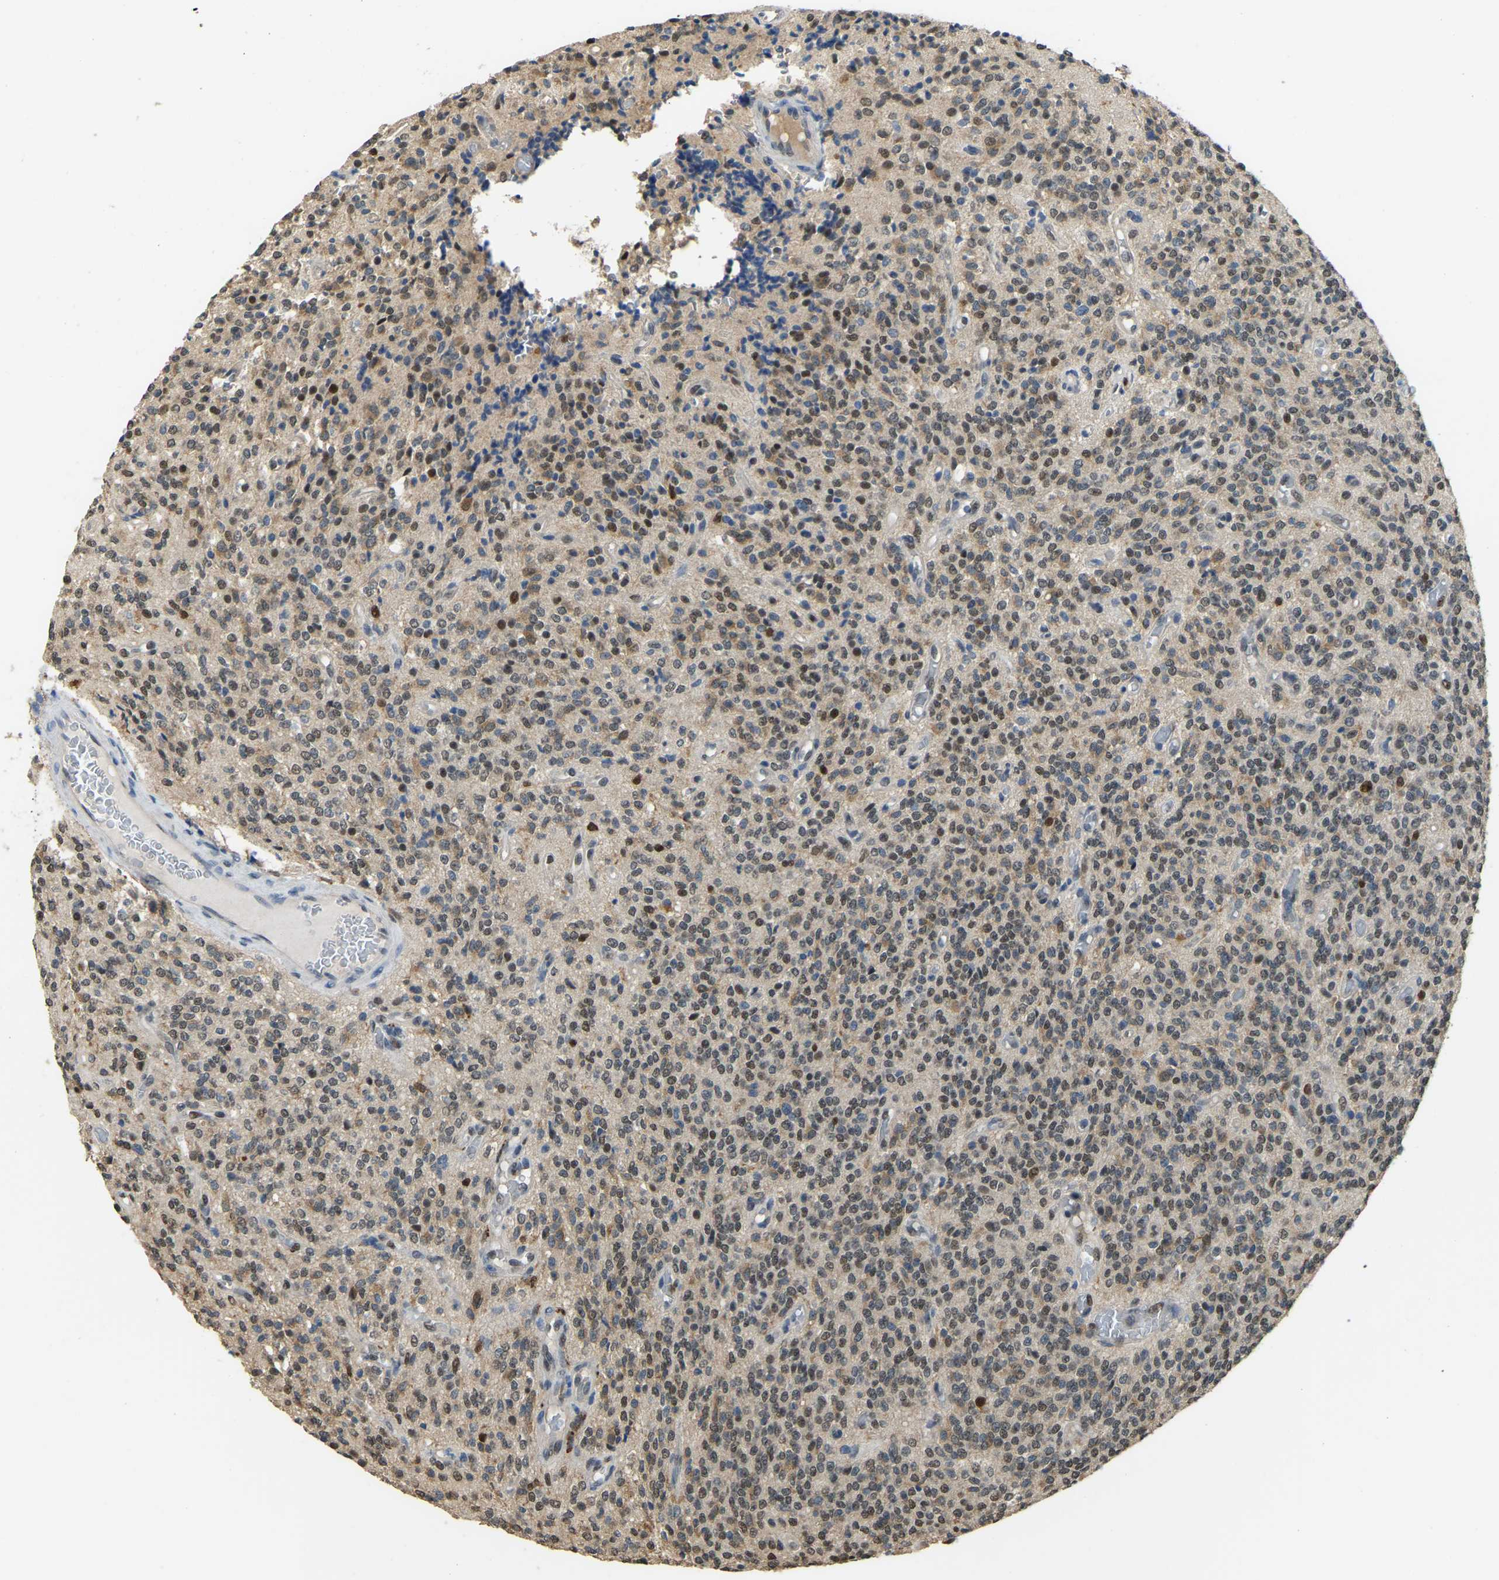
{"staining": {"intensity": "moderate", "quantity": ">75%", "location": "cytoplasmic/membranous,nuclear"}, "tissue": "glioma", "cell_type": "Tumor cells", "image_type": "cancer", "snomed": [{"axis": "morphology", "description": "Glioma, malignant, High grade"}, {"axis": "topography", "description": "Brain"}], "caption": "Brown immunohistochemical staining in human high-grade glioma (malignant) displays moderate cytoplasmic/membranous and nuclear positivity in about >75% of tumor cells. The staining is performed using DAB (3,3'-diaminobenzidine) brown chromogen to label protein expression. The nuclei are counter-stained blue using hematoxylin.", "gene": "NANS", "patient": {"sex": "male", "age": 34}}